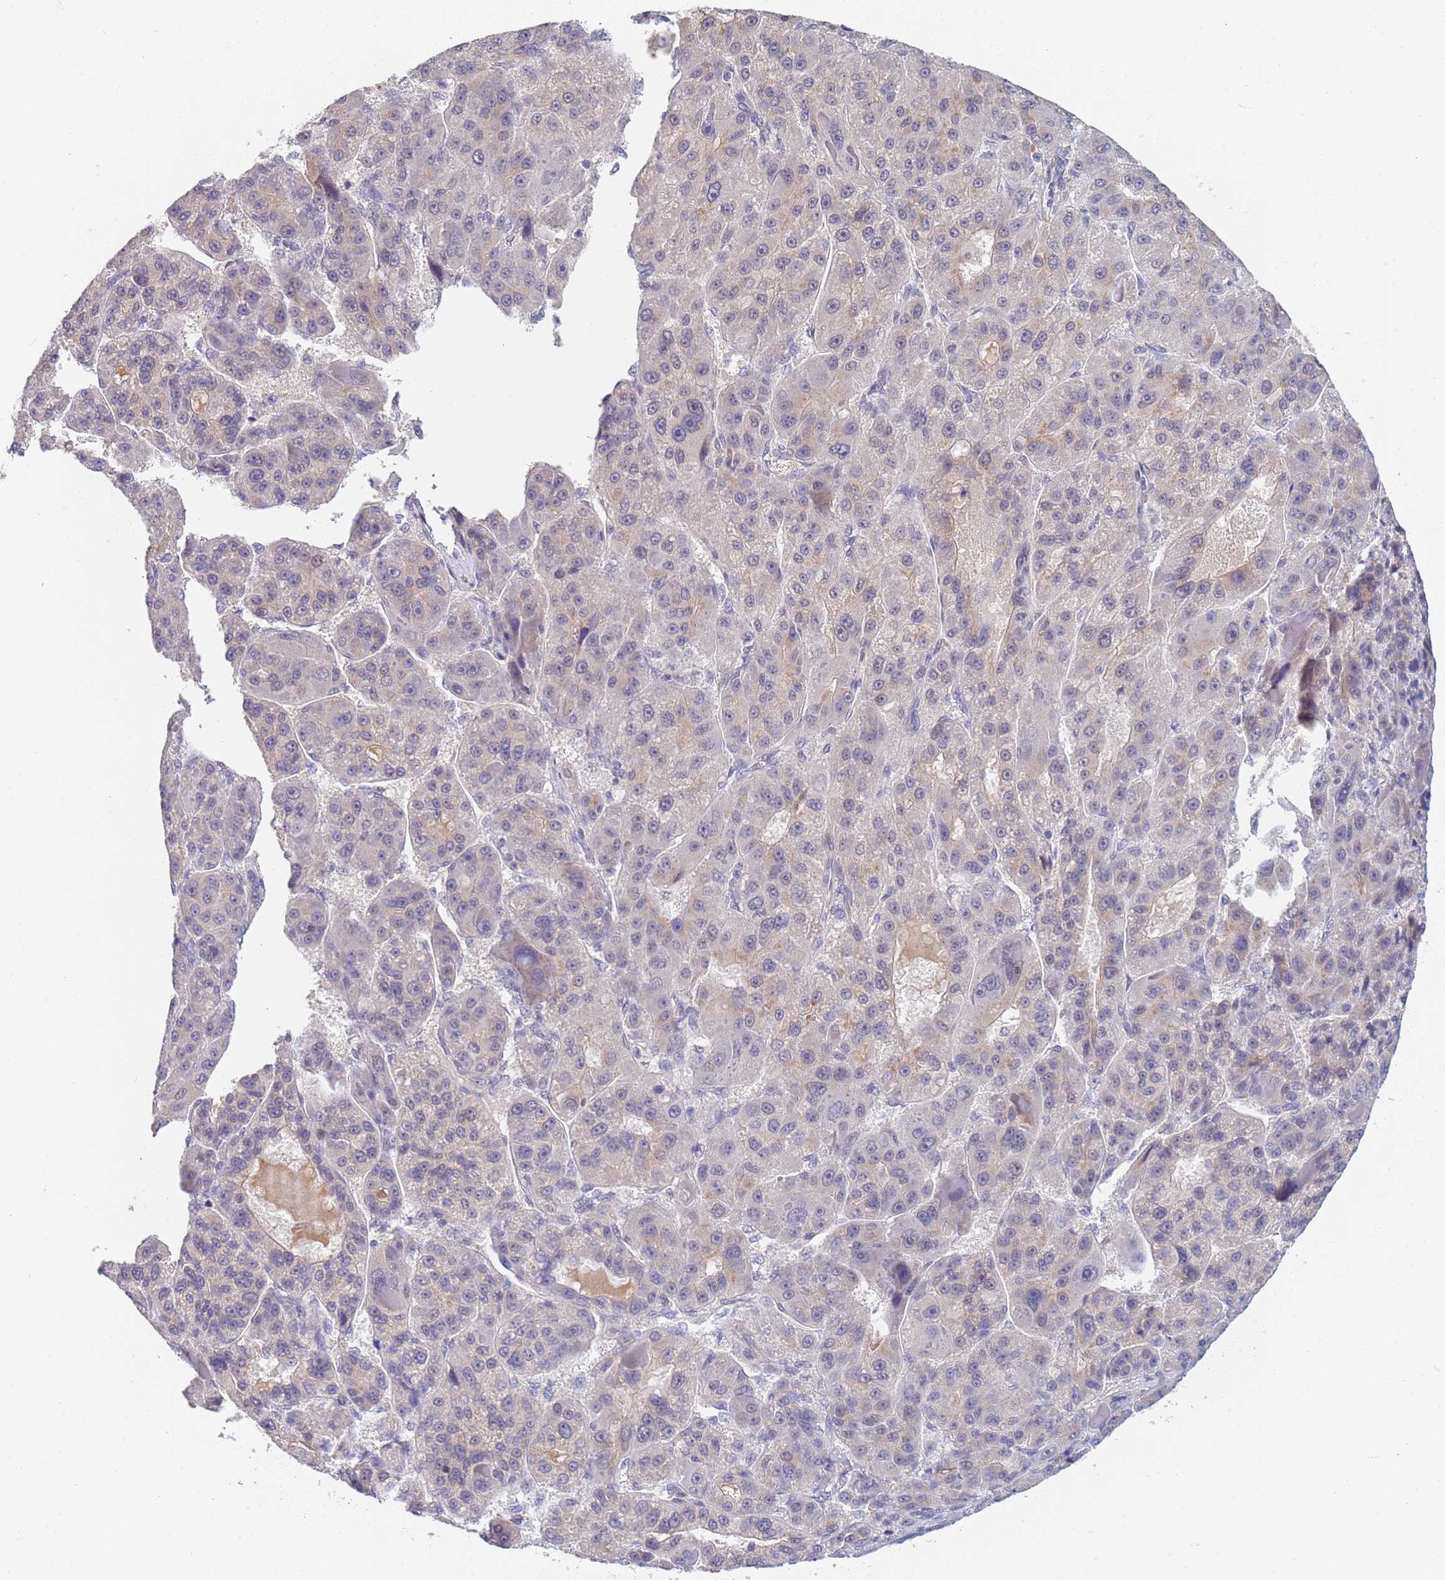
{"staining": {"intensity": "negative", "quantity": "none", "location": "none"}, "tissue": "liver cancer", "cell_type": "Tumor cells", "image_type": "cancer", "snomed": [{"axis": "morphology", "description": "Carcinoma, Hepatocellular, NOS"}, {"axis": "topography", "description": "Liver"}], "caption": "Human liver cancer (hepatocellular carcinoma) stained for a protein using IHC demonstrates no staining in tumor cells.", "gene": "B4GALT4", "patient": {"sex": "male", "age": 76}}